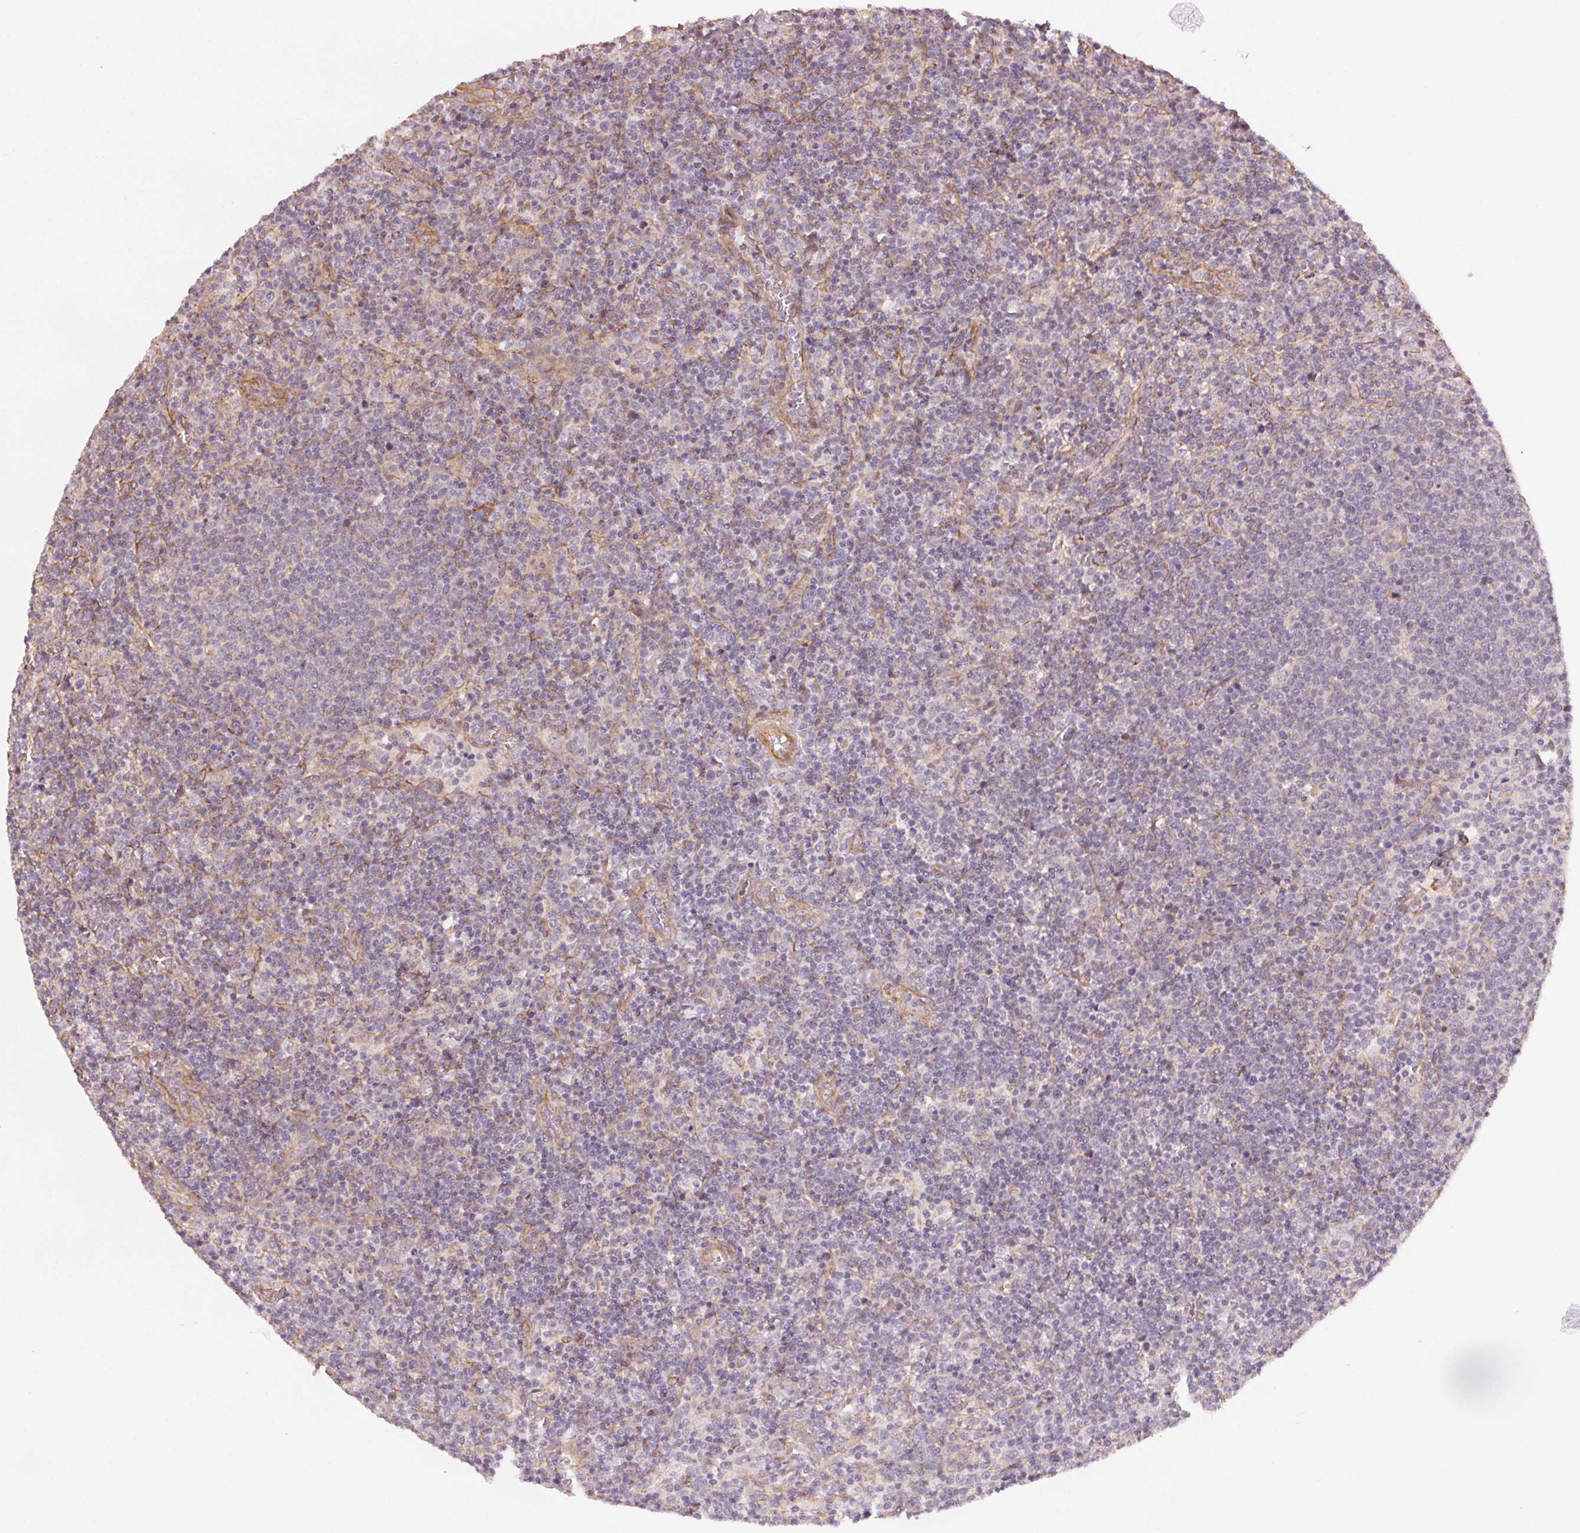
{"staining": {"intensity": "negative", "quantity": "none", "location": "none"}, "tissue": "lymphoma", "cell_type": "Tumor cells", "image_type": "cancer", "snomed": [{"axis": "morphology", "description": "Malignant lymphoma, non-Hodgkin's type, High grade"}, {"axis": "topography", "description": "Lymph node"}], "caption": "A histopathology image of human lymphoma is negative for staining in tumor cells.", "gene": "CCSER1", "patient": {"sex": "male", "age": 61}}